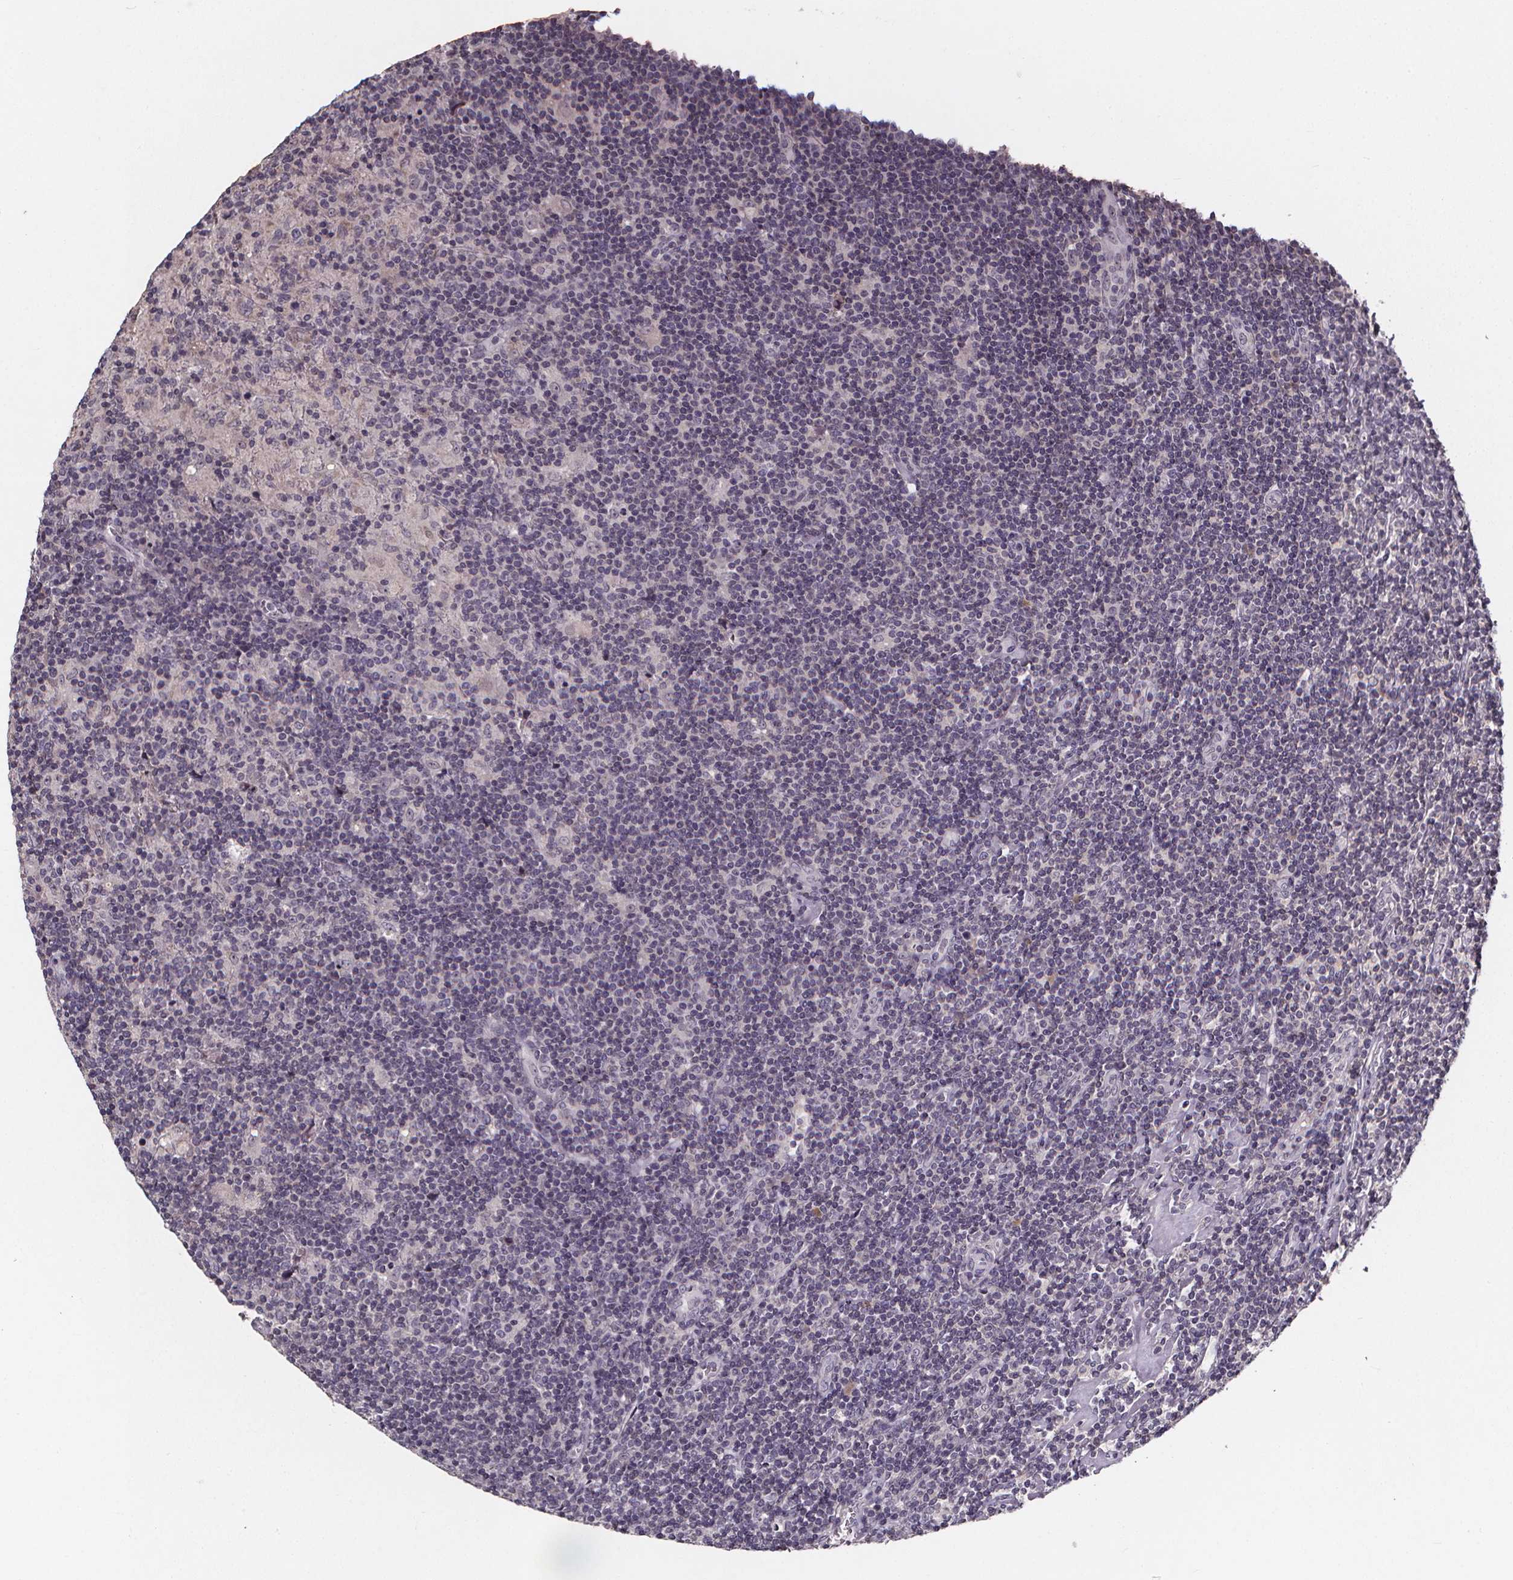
{"staining": {"intensity": "negative", "quantity": "none", "location": "none"}, "tissue": "lymphoma", "cell_type": "Tumor cells", "image_type": "cancer", "snomed": [{"axis": "morphology", "description": "Hodgkin's disease, NOS"}, {"axis": "topography", "description": "Lymph node"}], "caption": "An IHC photomicrograph of lymphoma is shown. There is no staining in tumor cells of lymphoma.", "gene": "SPAG8", "patient": {"sex": "male", "age": 40}}